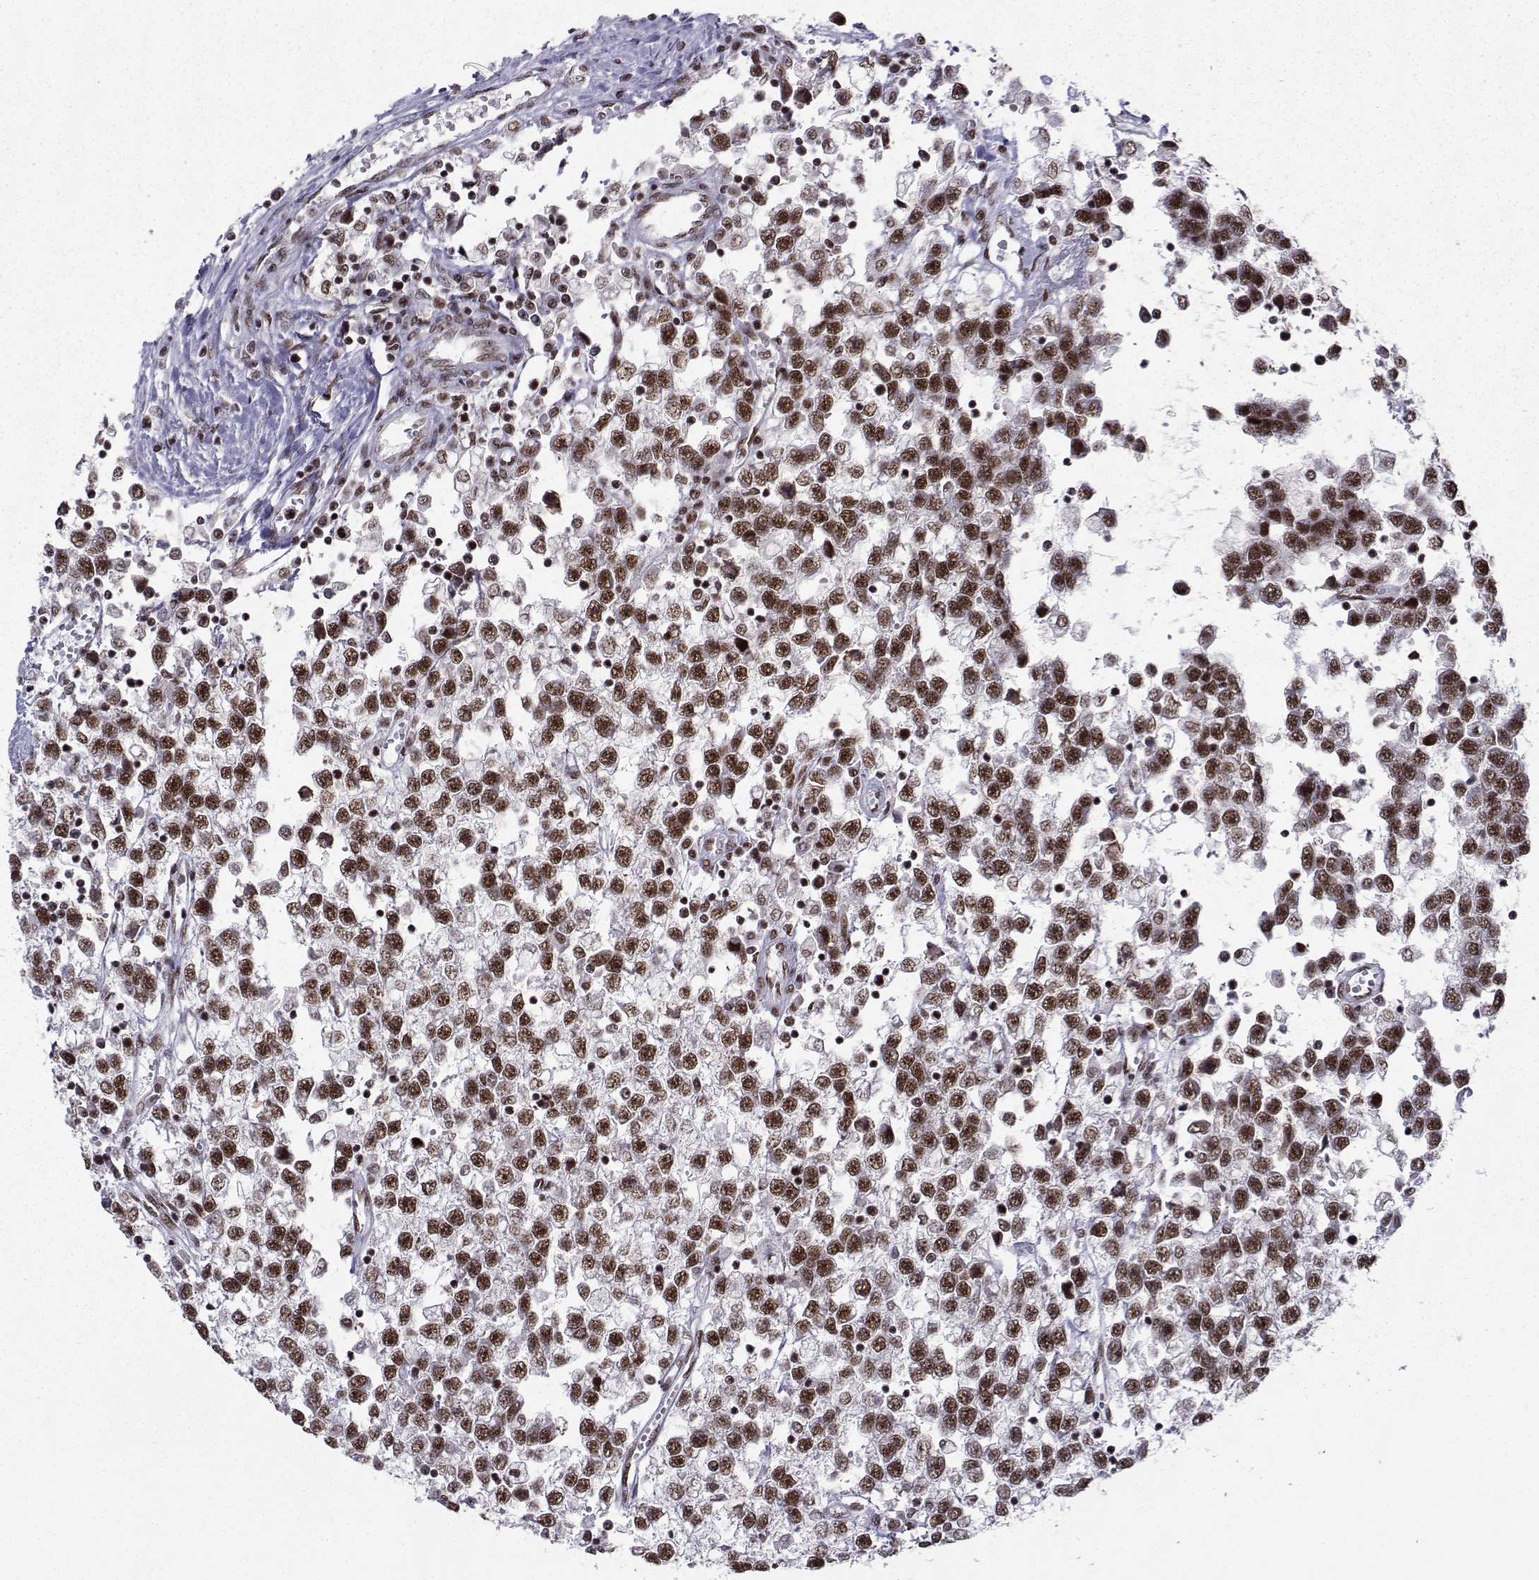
{"staining": {"intensity": "moderate", "quantity": ">75%", "location": "nuclear"}, "tissue": "testis cancer", "cell_type": "Tumor cells", "image_type": "cancer", "snomed": [{"axis": "morphology", "description": "Seminoma, NOS"}, {"axis": "topography", "description": "Testis"}], "caption": "Tumor cells demonstrate medium levels of moderate nuclear expression in about >75% of cells in human seminoma (testis).", "gene": "SNRPB2", "patient": {"sex": "male", "age": 34}}